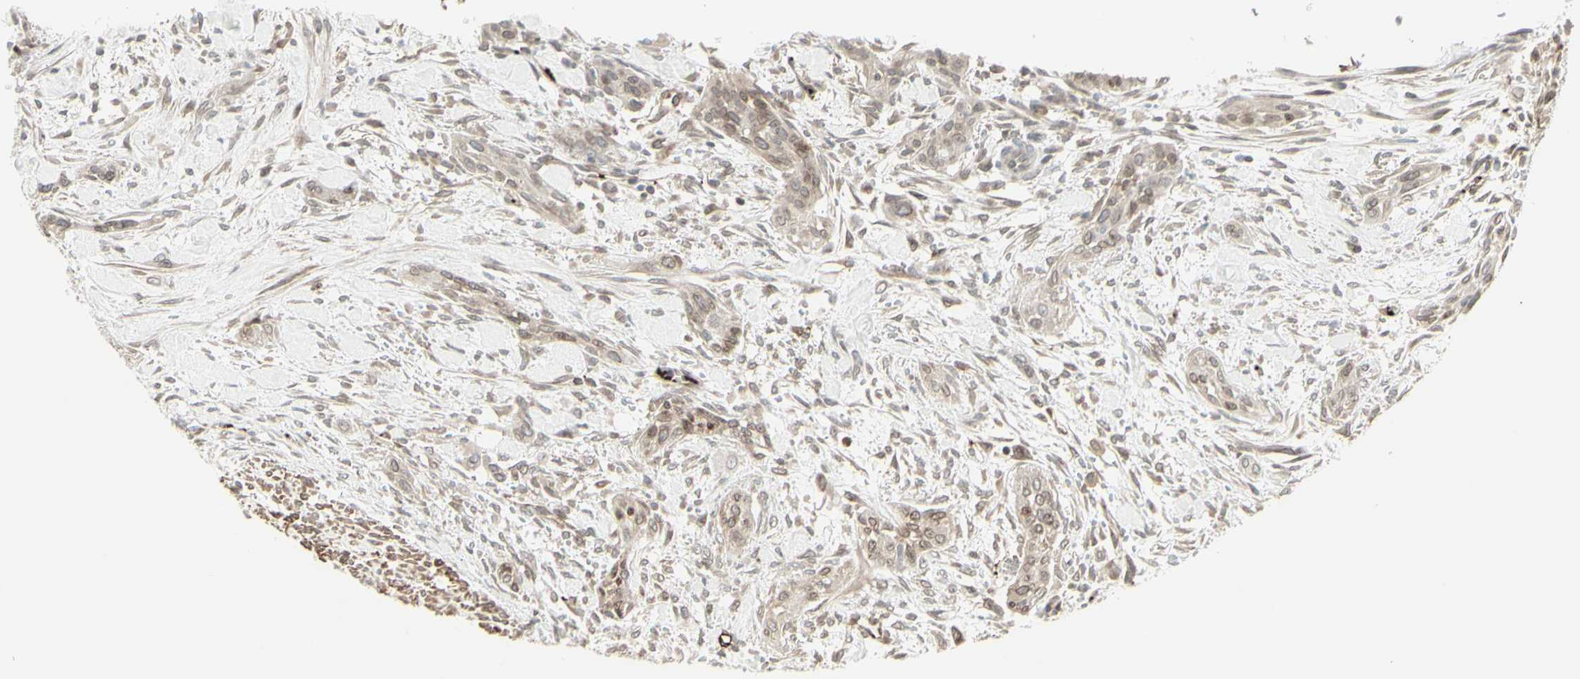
{"staining": {"intensity": "weak", "quantity": ">75%", "location": "cytoplasmic/membranous,nuclear"}, "tissue": "urothelial cancer", "cell_type": "Tumor cells", "image_type": "cancer", "snomed": [{"axis": "morphology", "description": "Urothelial carcinoma, High grade"}, {"axis": "topography", "description": "Urinary bladder"}], "caption": "Protein expression analysis of urothelial cancer reveals weak cytoplasmic/membranous and nuclear expression in about >75% of tumor cells.", "gene": "DTX3L", "patient": {"sex": "male", "age": 35}}